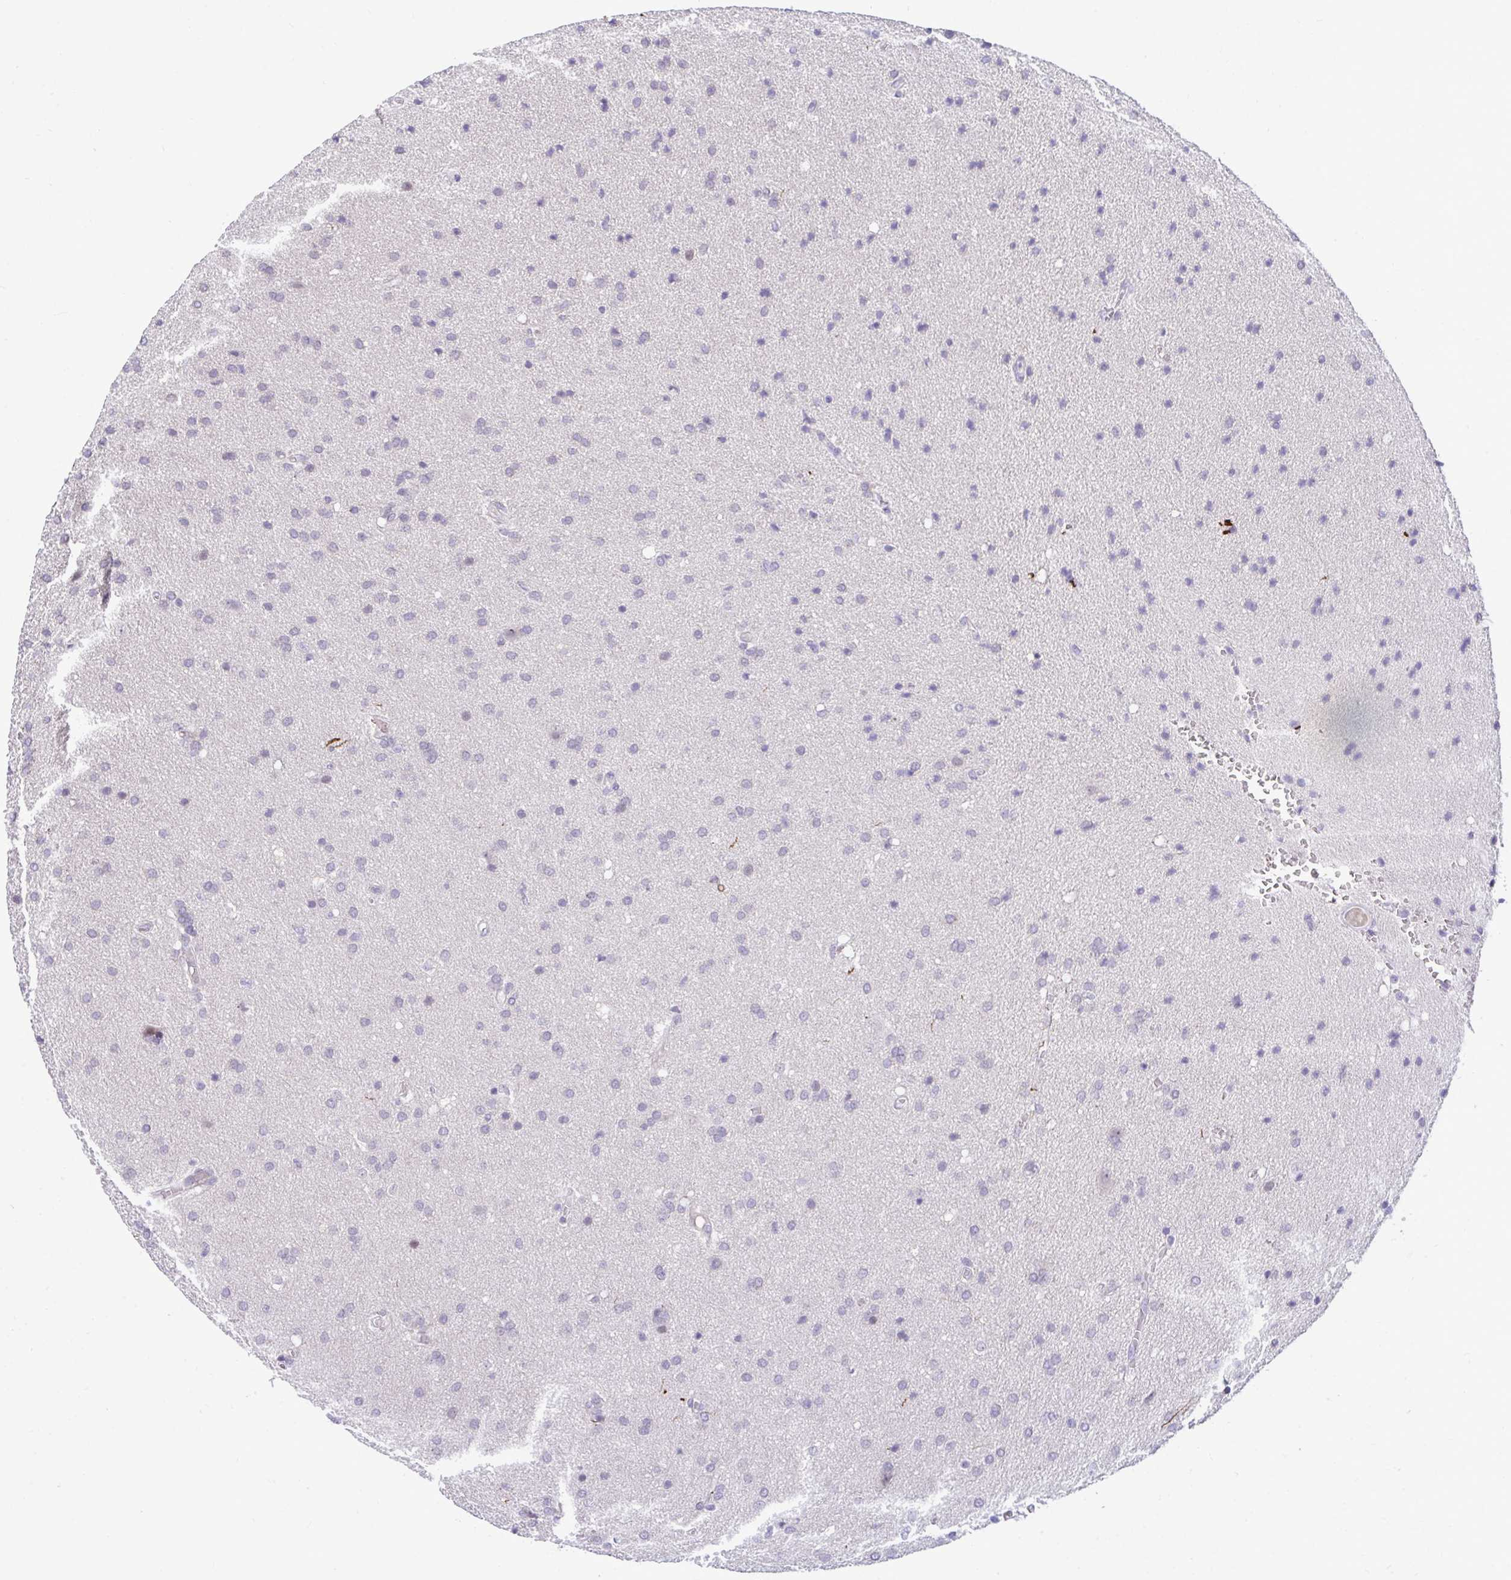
{"staining": {"intensity": "negative", "quantity": "none", "location": "none"}, "tissue": "glioma", "cell_type": "Tumor cells", "image_type": "cancer", "snomed": [{"axis": "morphology", "description": "Glioma, malignant, Low grade"}, {"axis": "topography", "description": "Brain"}], "caption": "Low-grade glioma (malignant) stained for a protein using immunohistochemistry displays no staining tumor cells.", "gene": "EPOP", "patient": {"sex": "female", "age": 54}}